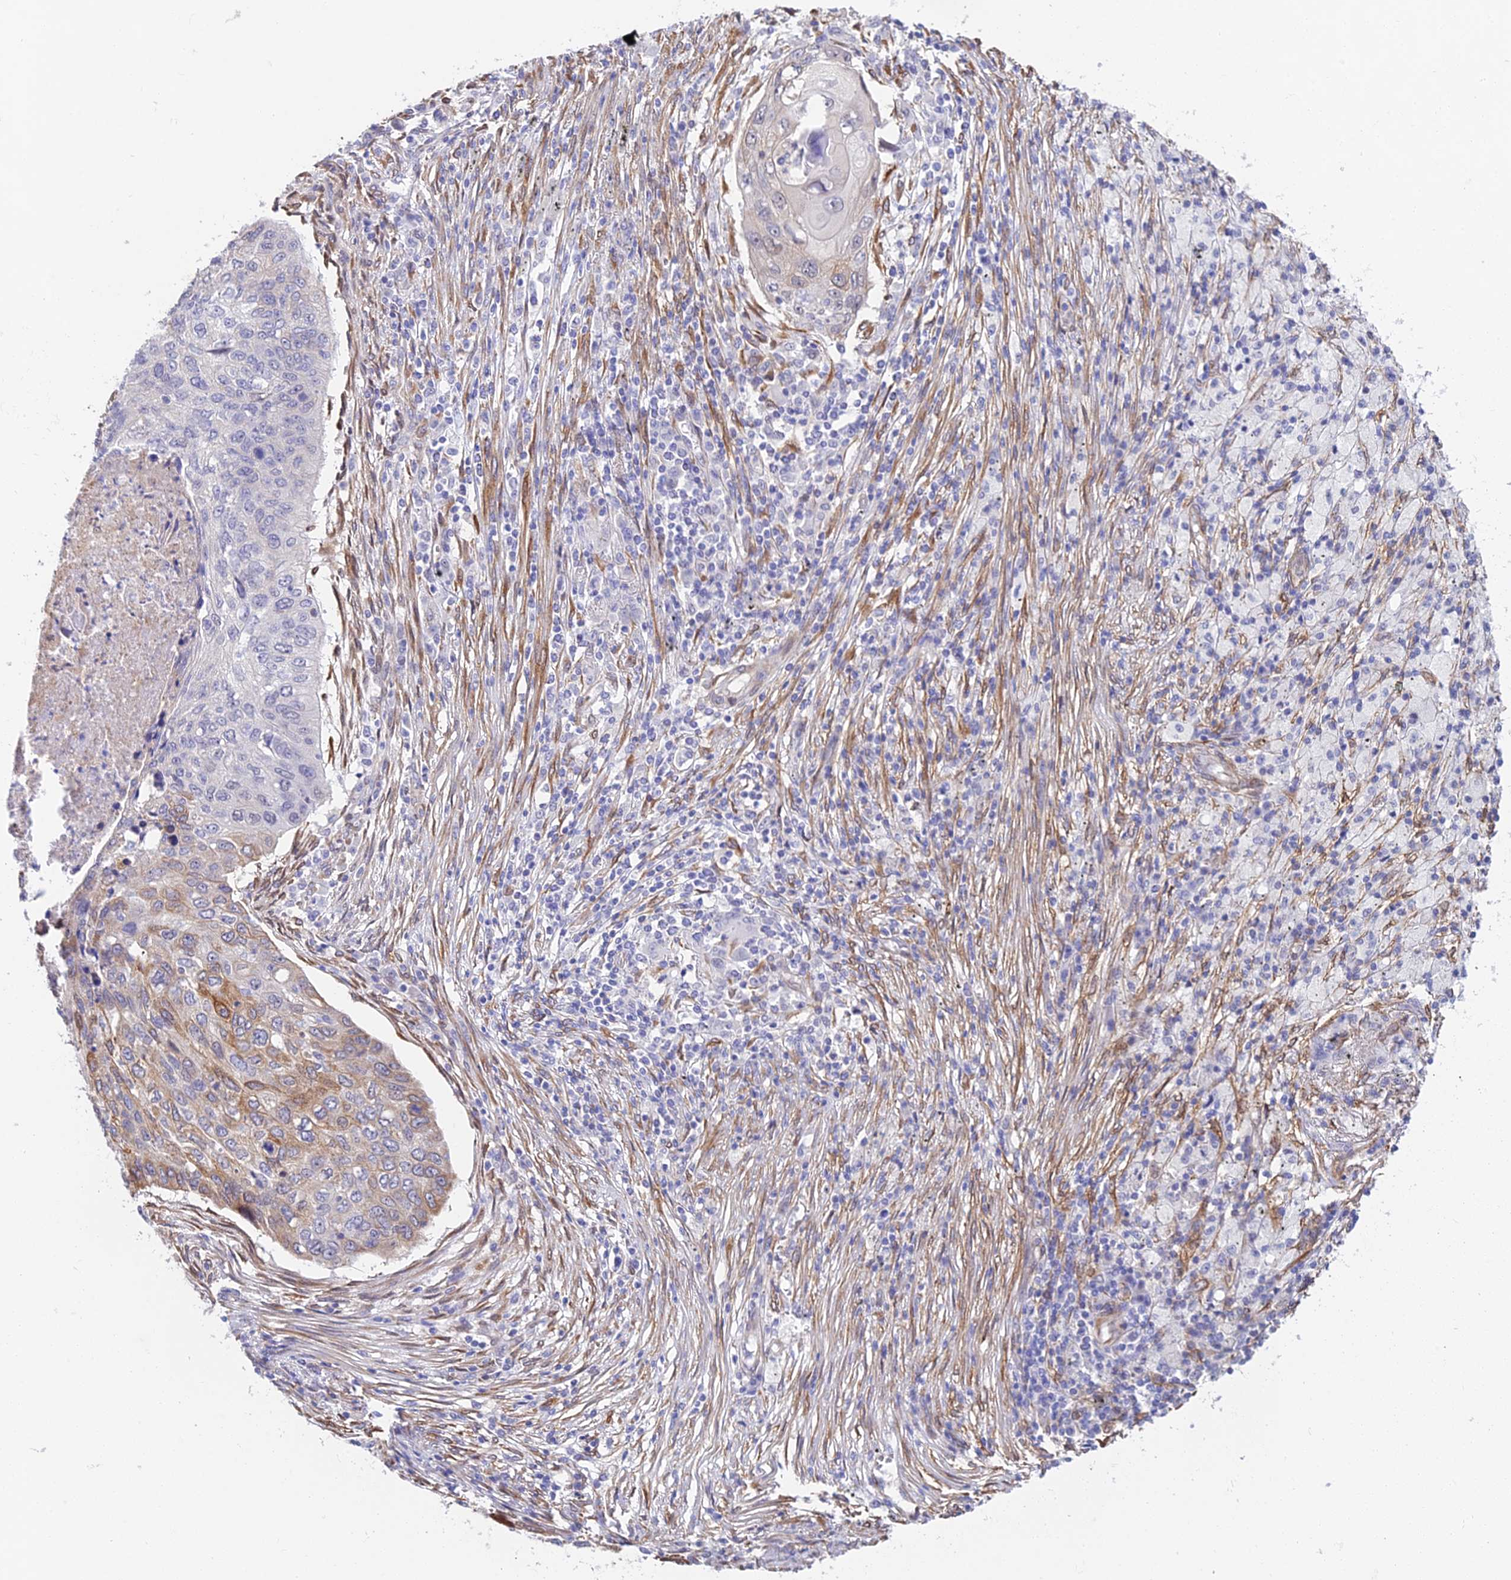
{"staining": {"intensity": "moderate", "quantity": "<25%", "location": "cytoplasmic/membranous"}, "tissue": "lung cancer", "cell_type": "Tumor cells", "image_type": "cancer", "snomed": [{"axis": "morphology", "description": "Squamous cell carcinoma, NOS"}, {"axis": "topography", "description": "Lung"}], "caption": "This is a histology image of immunohistochemistry (IHC) staining of squamous cell carcinoma (lung), which shows moderate positivity in the cytoplasmic/membranous of tumor cells.", "gene": "MXRA7", "patient": {"sex": "female", "age": 63}}